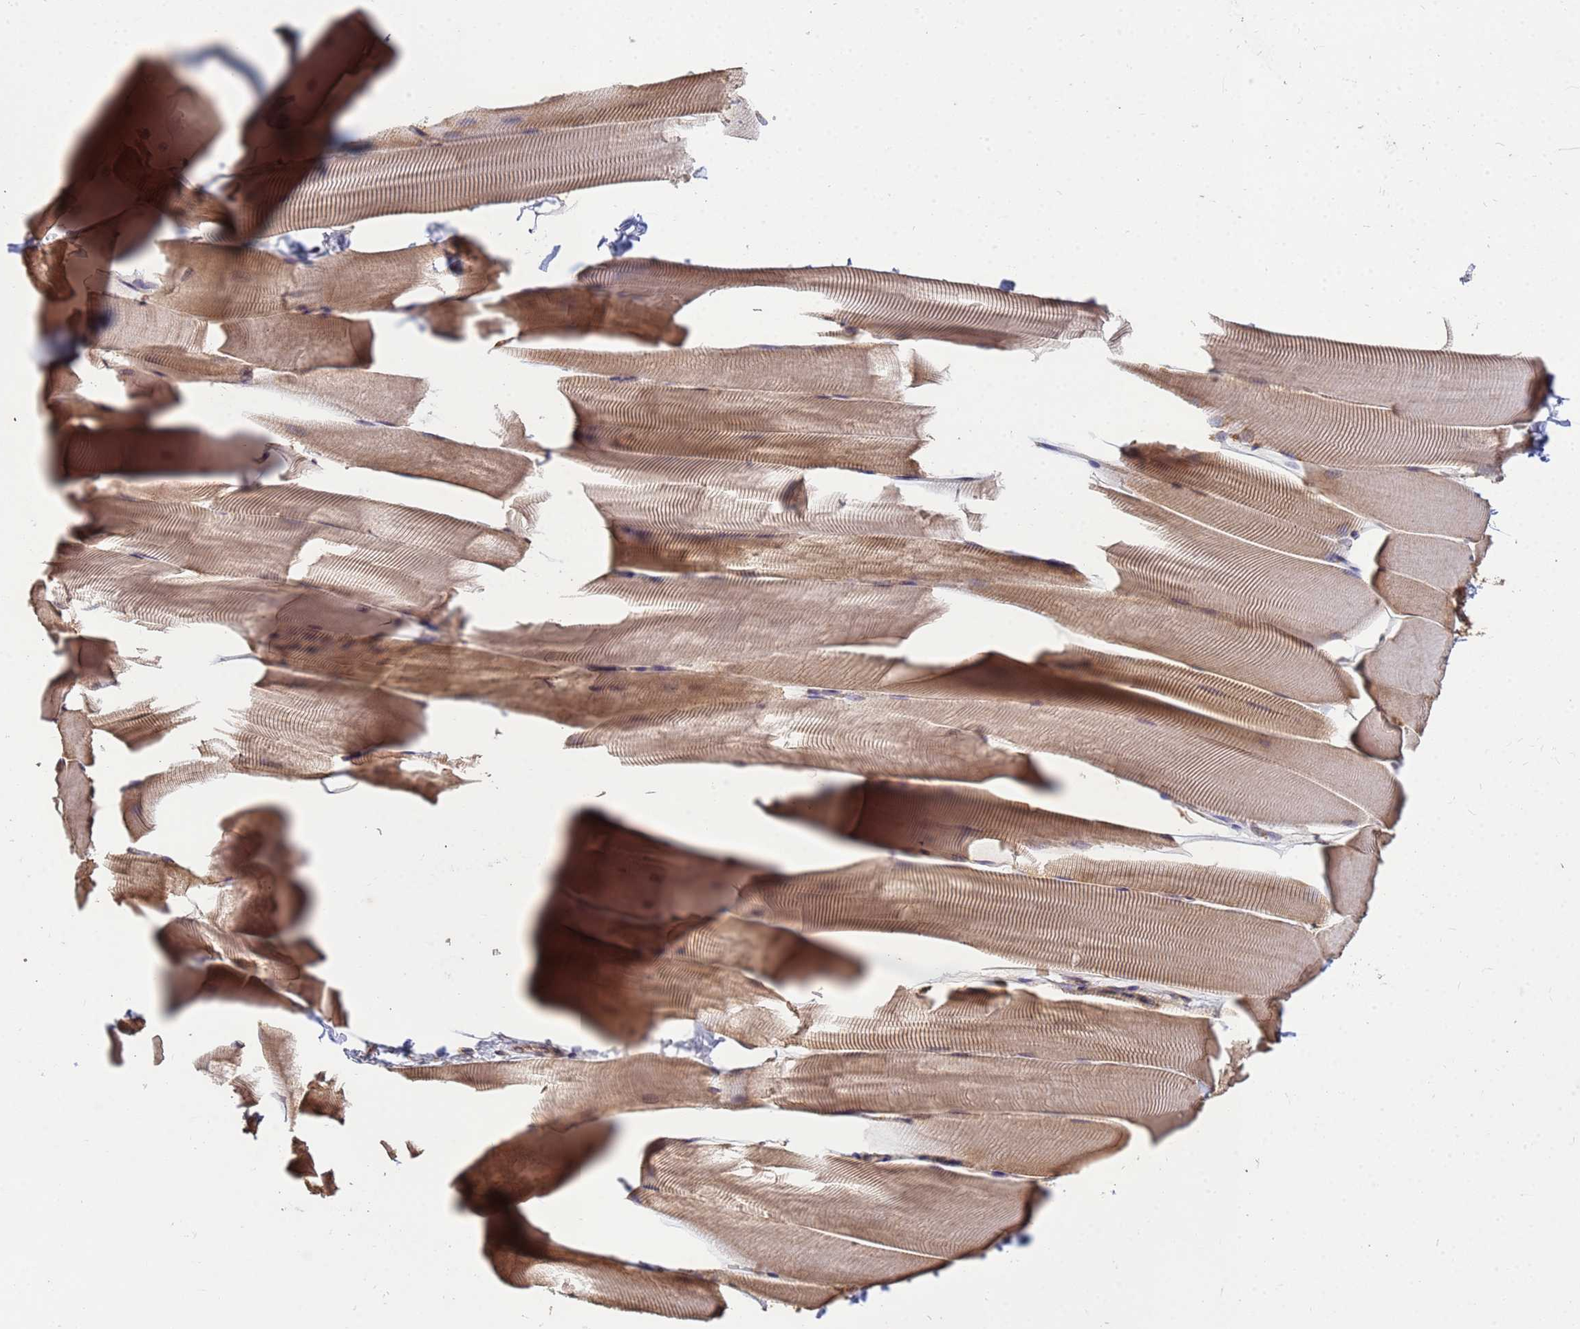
{"staining": {"intensity": "moderate", "quantity": ">75%", "location": "cytoplasmic/membranous"}, "tissue": "skeletal muscle", "cell_type": "Myocytes", "image_type": "normal", "snomed": [{"axis": "morphology", "description": "Normal tissue, NOS"}, {"axis": "topography", "description": "Skeletal muscle"}], "caption": "Protein expression analysis of benign human skeletal muscle reveals moderate cytoplasmic/membranous expression in approximately >75% of myocytes. (Stains: DAB in brown, nuclei in blue, Microscopy: brightfield microscopy at high magnification).", "gene": "P2RX7", "patient": {"sex": "male", "age": 25}}